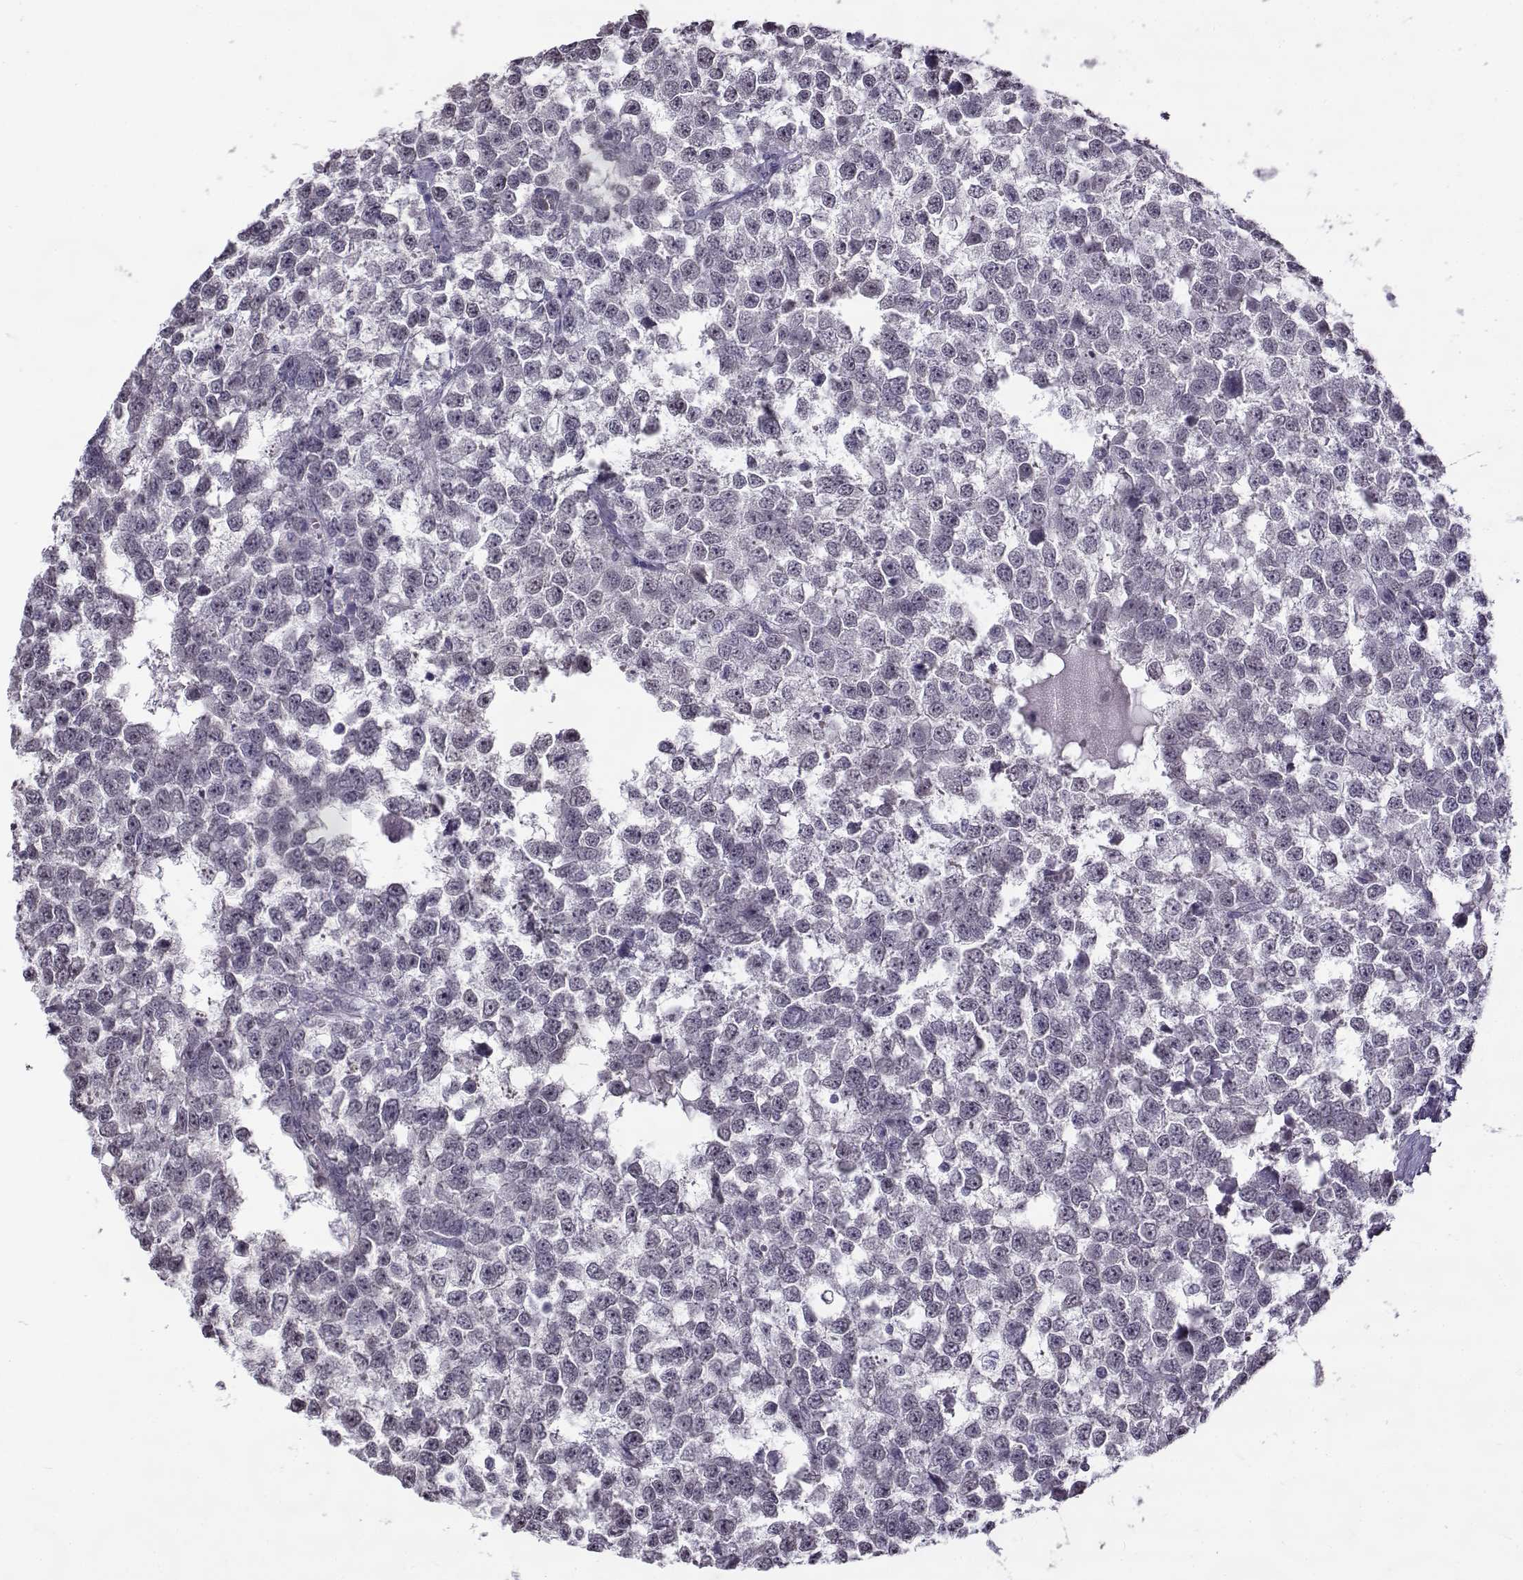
{"staining": {"intensity": "negative", "quantity": "none", "location": "none"}, "tissue": "testis cancer", "cell_type": "Tumor cells", "image_type": "cancer", "snomed": [{"axis": "morphology", "description": "Normal tissue, NOS"}, {"axis": "morphology", "description": "Seminoma, NOS"}, {"axis": "topography", "description": "Testis"}, {"axis": "topography", "description": "Epididymis"}], "caption": "DAB immunohistochemical staining of human testis seminoma reveals no significant expression in tumor cells.", "gene": "TEX55", "patient": {"sex": "male", "age": 34}}